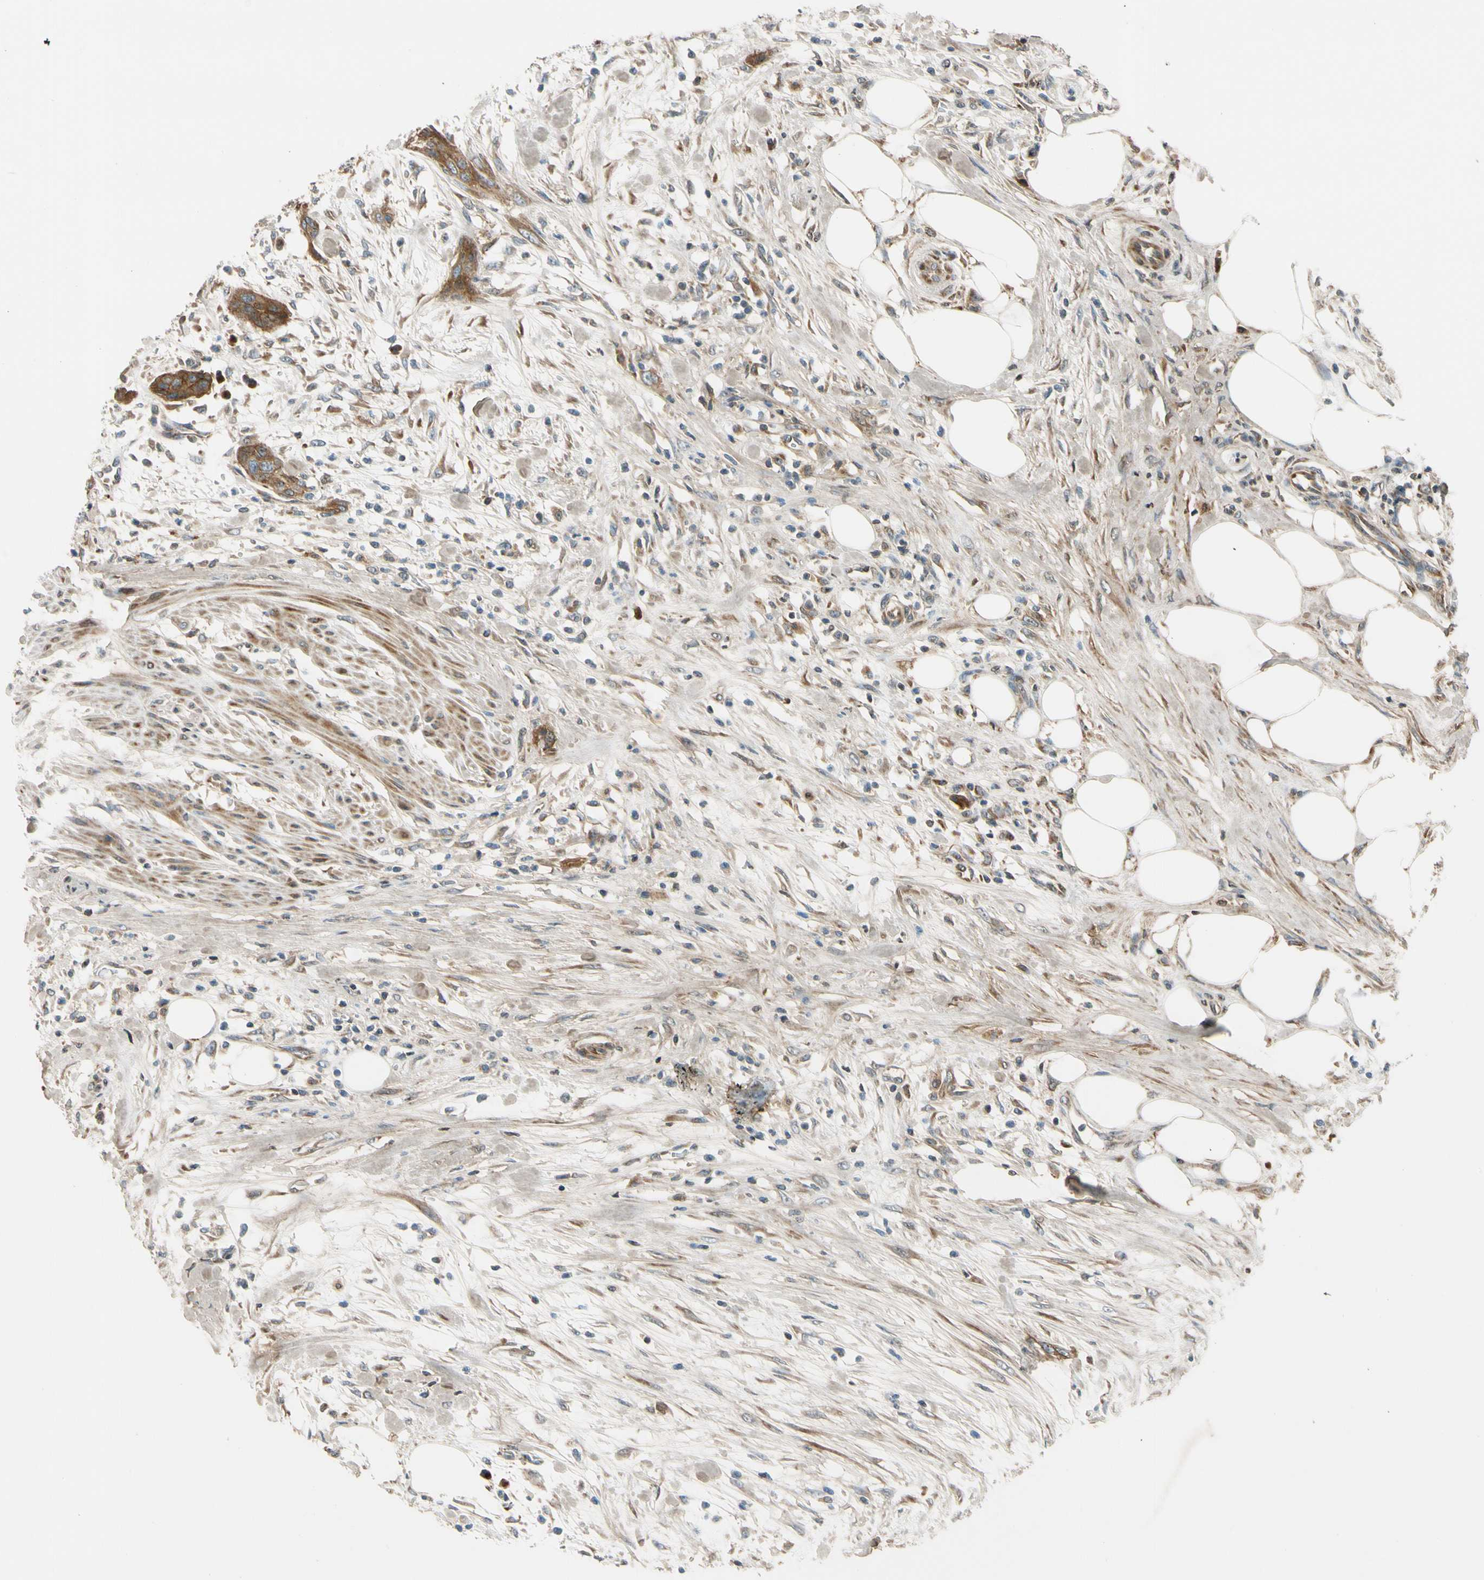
{"staining": {"intensity": "moderate", "quantity": ">75%", "location": "cytoplasmic/membranous"}, "tissue": "urothelial cancer", "cell_type": "Tumor cells", "image_type": "cancer", "snomed": [{"axis": "morphology", "description": "Urothelial carcinoma, High grade"}, {"axis": "topography", "description": "Urinary bladder"}], "caption": "A medium amount of moderate cytoplasmic/membranous expression is identified in about >75% of tumor cells in urothelial cancer tissue.", "gene": "MST1R", "patient": {"sex": "male", "age": 35}}